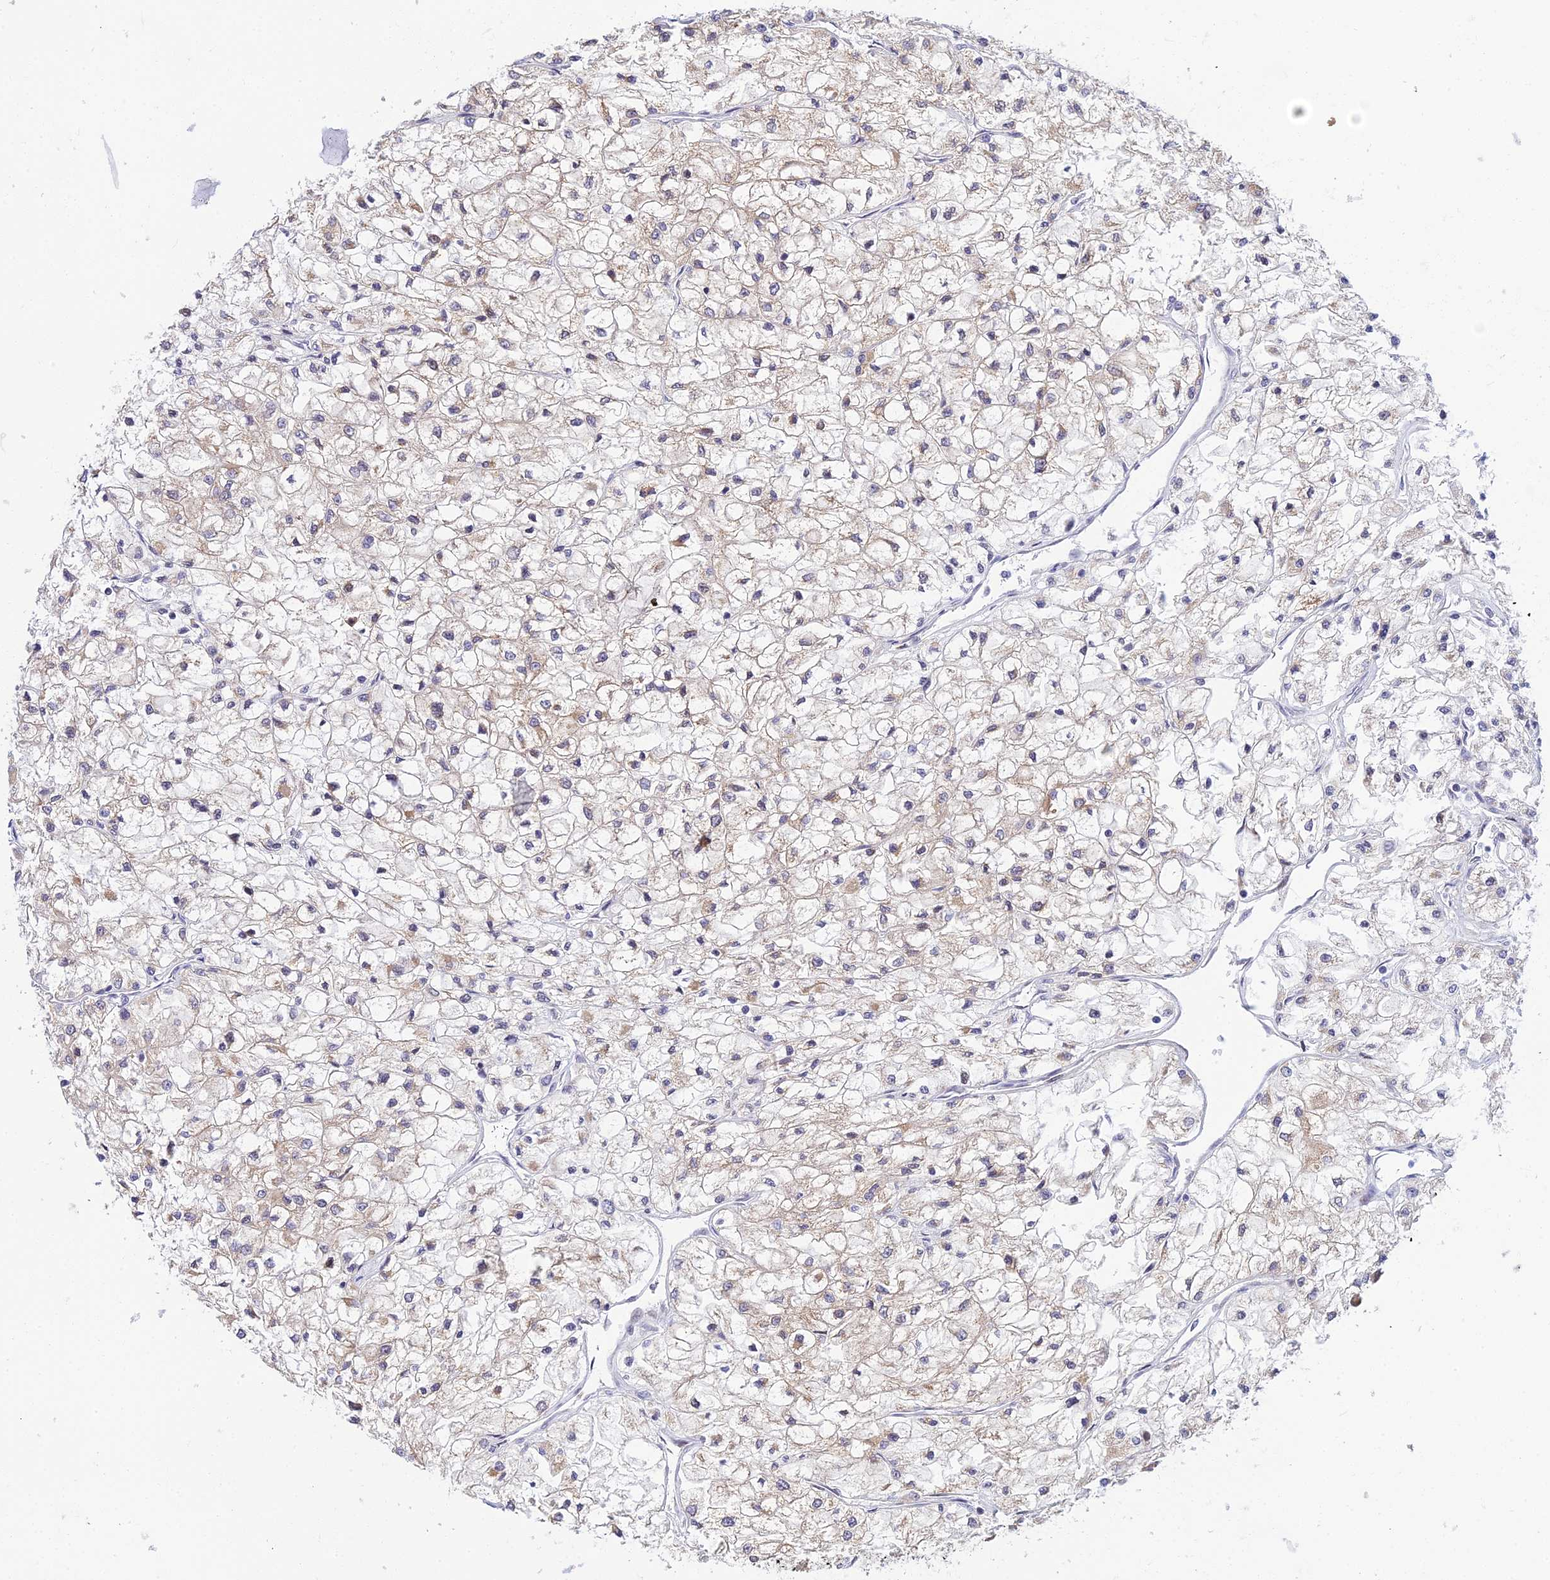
{"staining": {"intensity": "weak", "quantity": ">75%", "location": "cytoplasmic/membranous"}, "tissue": "renal cancer", "cell_type": "Tumor cells", "image_type": "cancer", "snomed": [{"axis": "morphology", "description": "Adenocarcinoma, NOS"}, {"axis": "topography", "description": "Kidney"}], "caption": "Human renal cancer stained with a brown dye displays weak cytoplasmic/membranous positive positivity in about >75% of tumor cells.", "gene": "ELOA2", "patient": {"sex": "male", "age": 80}}